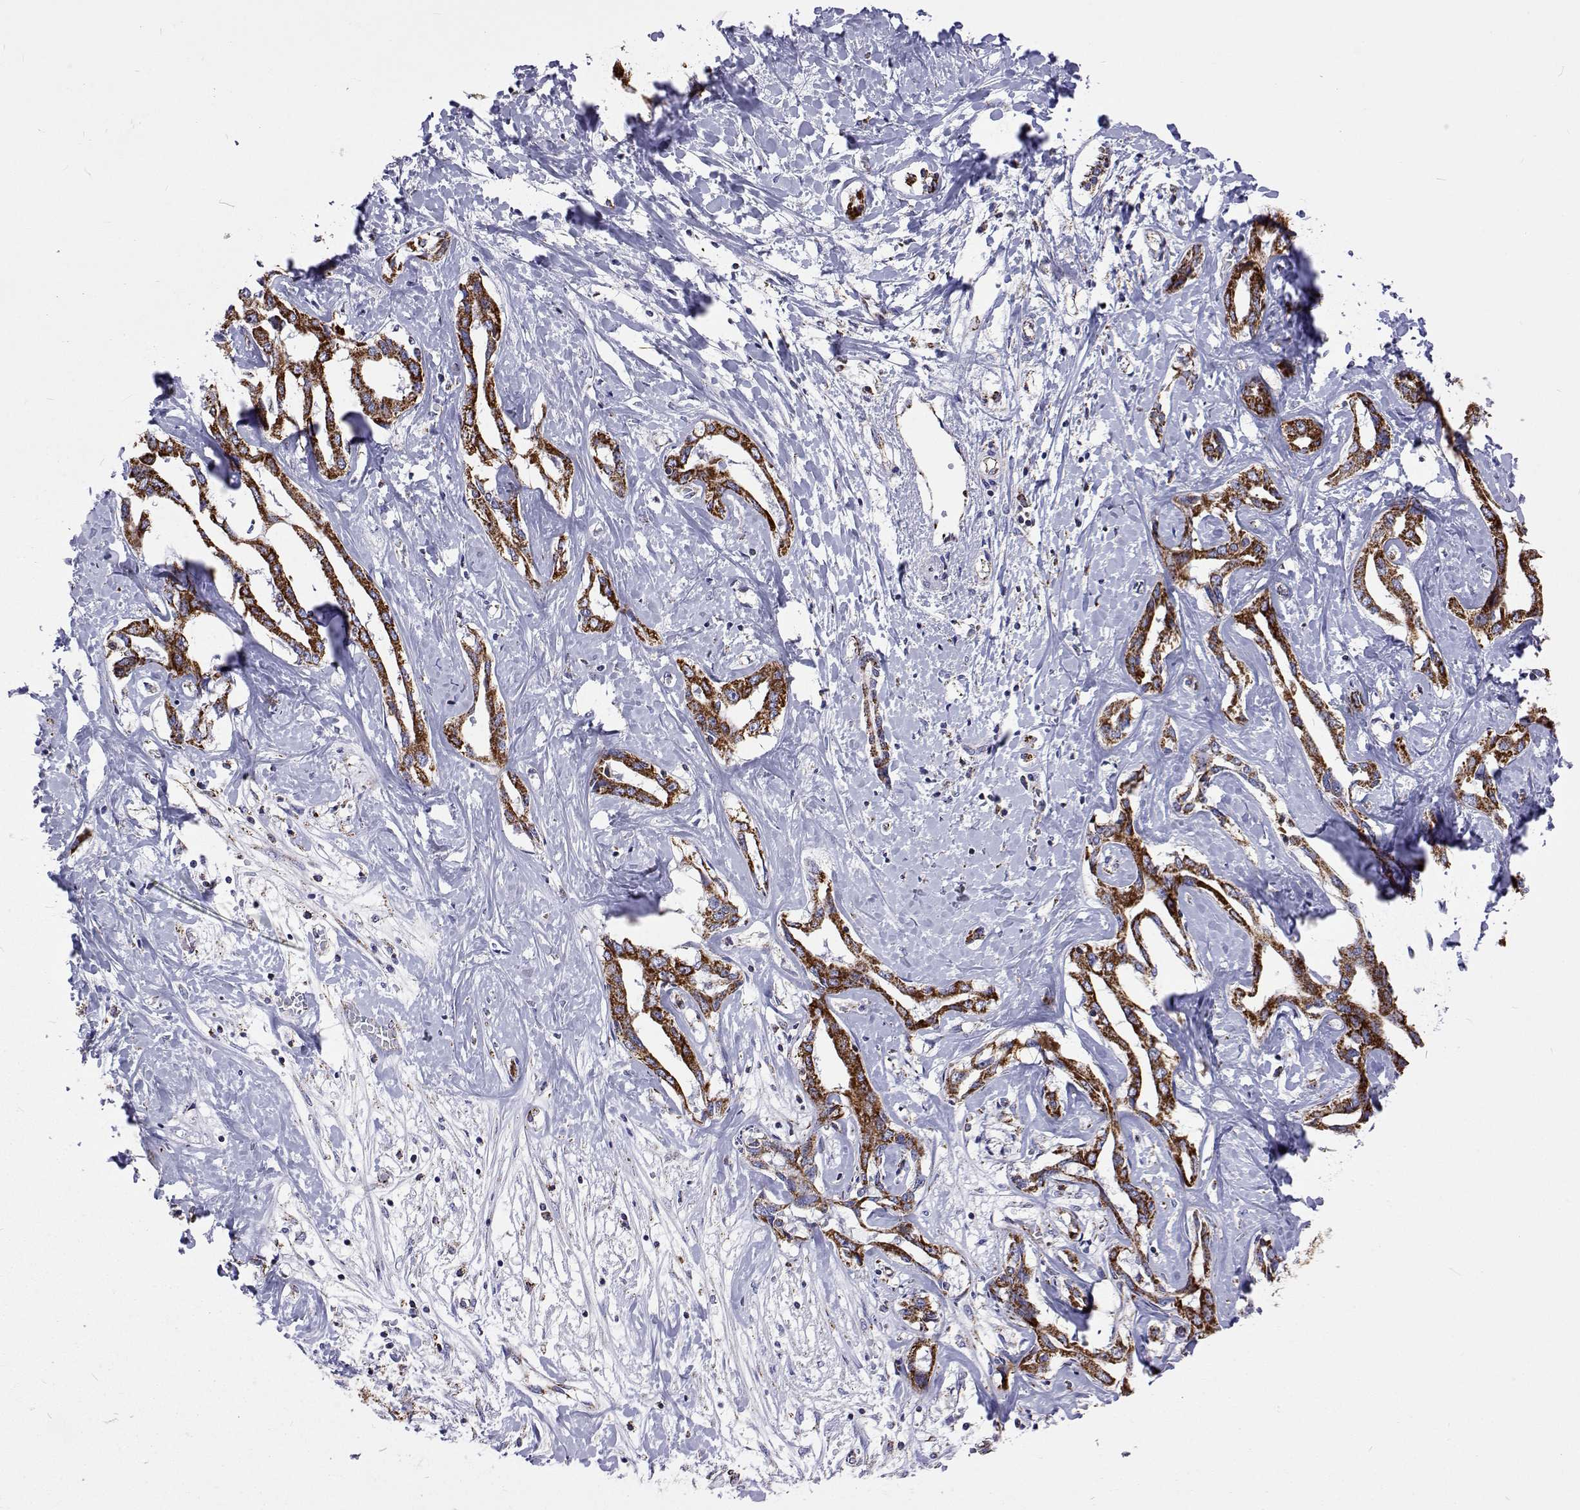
{"staining": {"intensity": "strong", "quantity": ">75%", "location": "cytoplasmic/membranous"}, "tissue": "liver cancer", "cell_type": "Tumor cells", "image_type": "cancer", "snomed": [{"axis": "morphology", "description": "Cholangiocarcinoma"}, {"axis": "topography", "description": "Liver"}], "caption": "Immunohistochemistry (IHC) photomicrograph of neoplastic tissue: liver cancer (cholangiocarcinoma) stained using immunohistochemistry shows high levels of strong protein expression localized specifically in the cytoplasmic/membranous of tumor cells, appearing as a cytoplasmic/membranous brown color.", "gene": "MCCC2", "patient": {"sex": "male", "age": 59}}